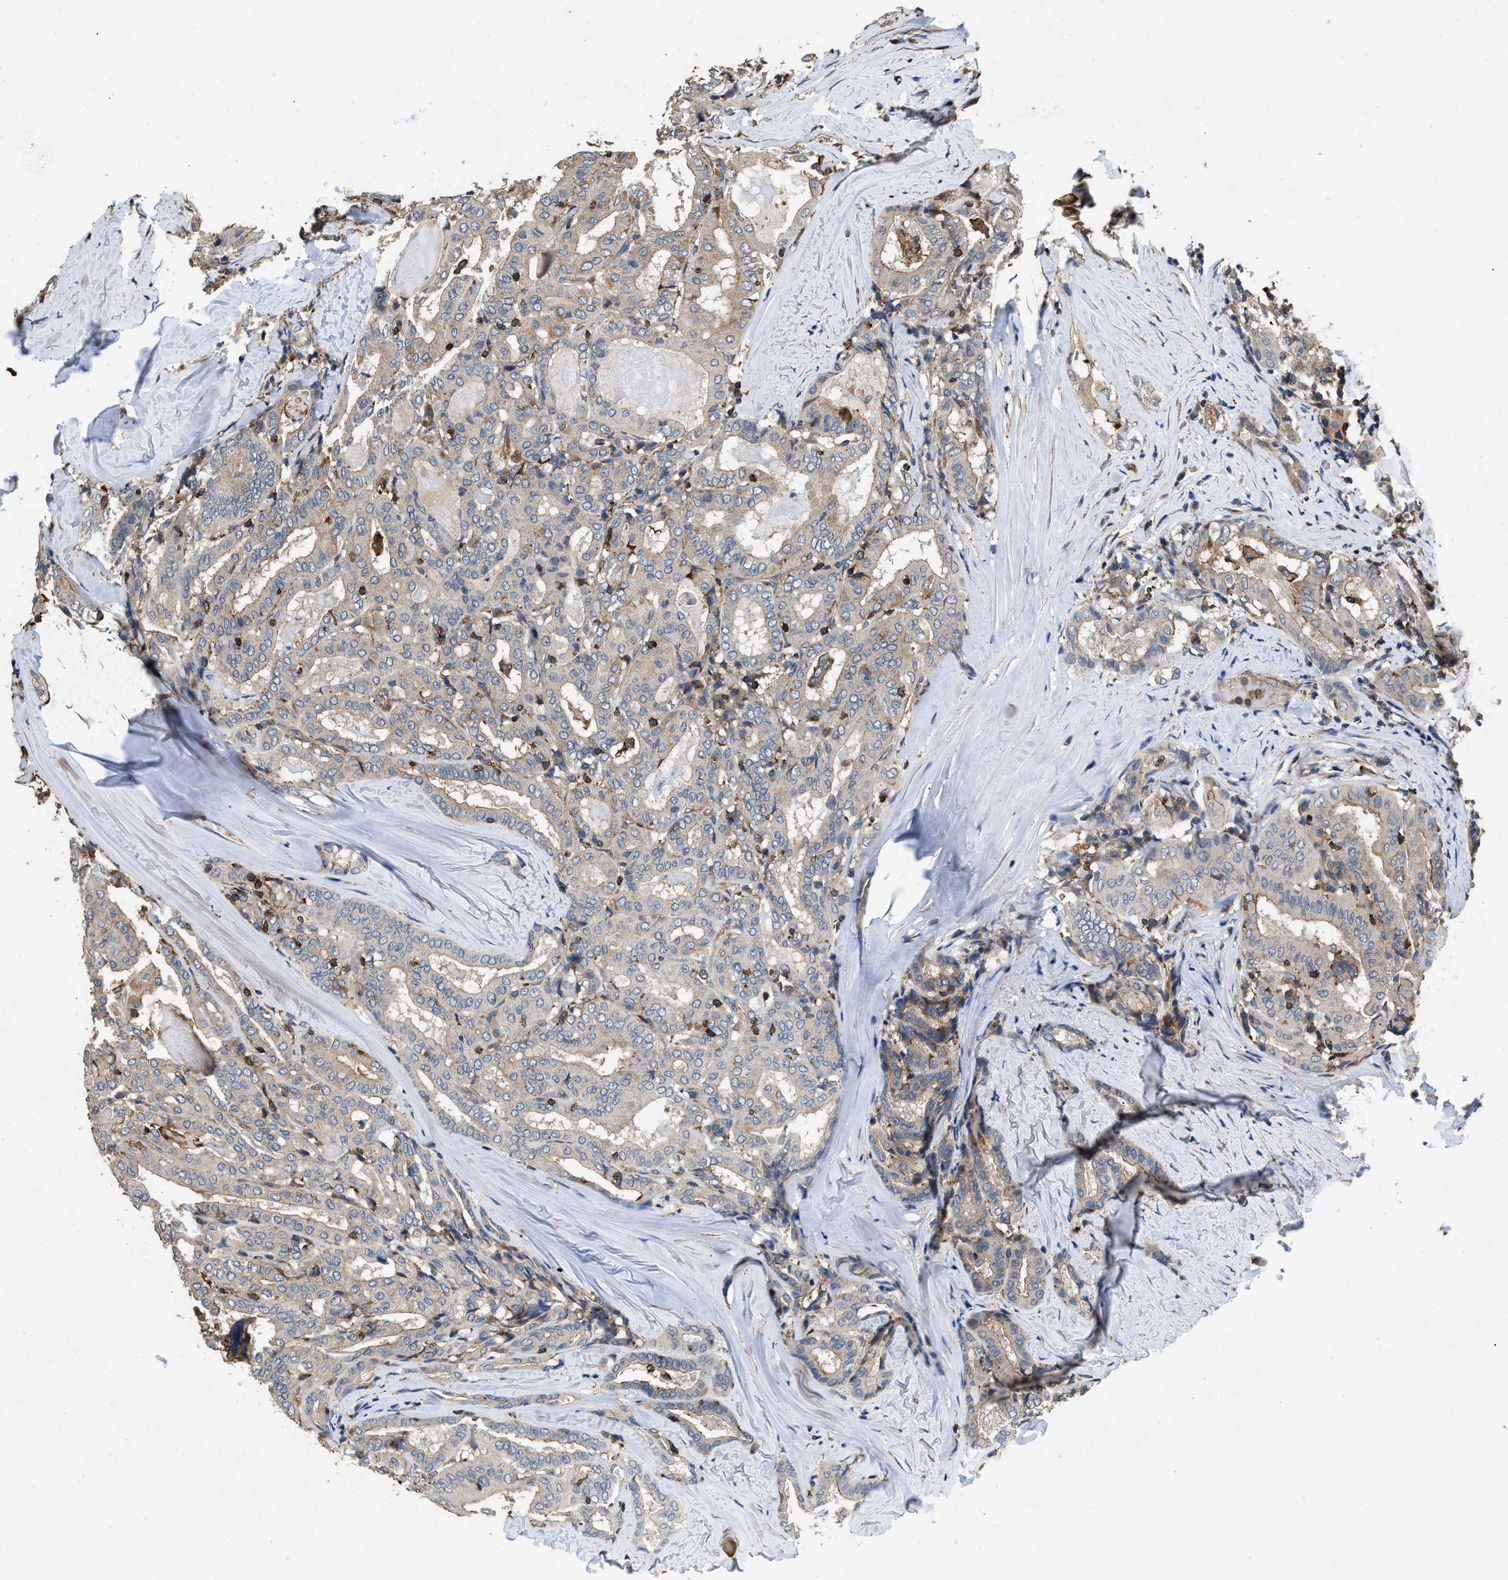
{"staining": {"intensity": "weak", "quantity": ">75%", "location": "cytoplasmic/membranous"}, "tissue": "thyroid cancer", "cell_type": "Tumor cells", "image_type": "cancer", "snomed": [{"axis": "morphology", "description": "Papillary adenocarcinoma, NOS"}, {"axis": "topography", "description": "Thyroid gland"}], "caption": "Protein expression analysis of thyroid papillary adenocarcinoma exhibits weak cytoplasmic/membranous staining in approximately >75% of tumor cells.", "gene": "LINGO2", "patient": {"sex": "female", "age": 42}}